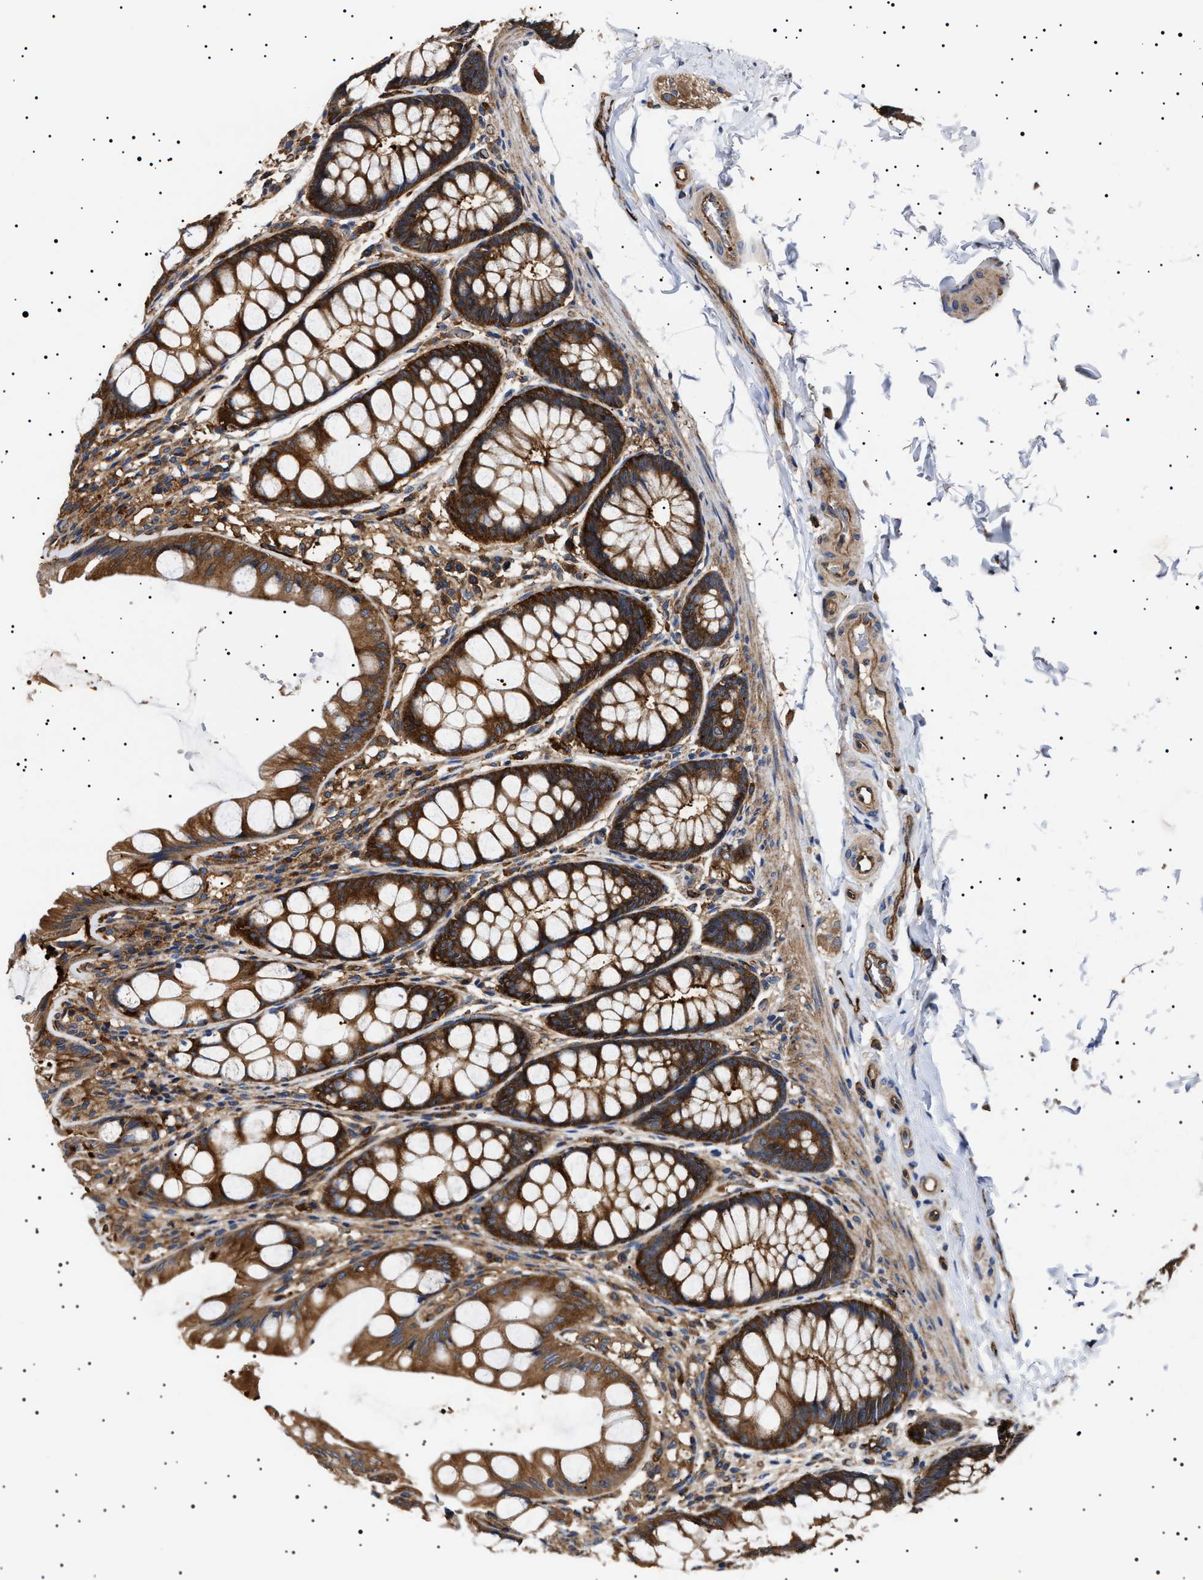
{"staining": {"intensity": "moderate", "quantity": ">75%", "location": "cytoplasmic/membranous"}, "tissue": "colon", "cell_type": "Endothelial cells", "image_type": "normal", "snomed": [{"axis": "morphology", "description": "Normal tissue, NOS"}, {"axis": "topography", "description": "Colon"}], "caption": "Endothelial cells reveal moderate cytoplasmic/membranous expression in approximately >75% of cells in normal colon.", "gene": "TPP2", "patient": {"sex": "male", "age": 47}}